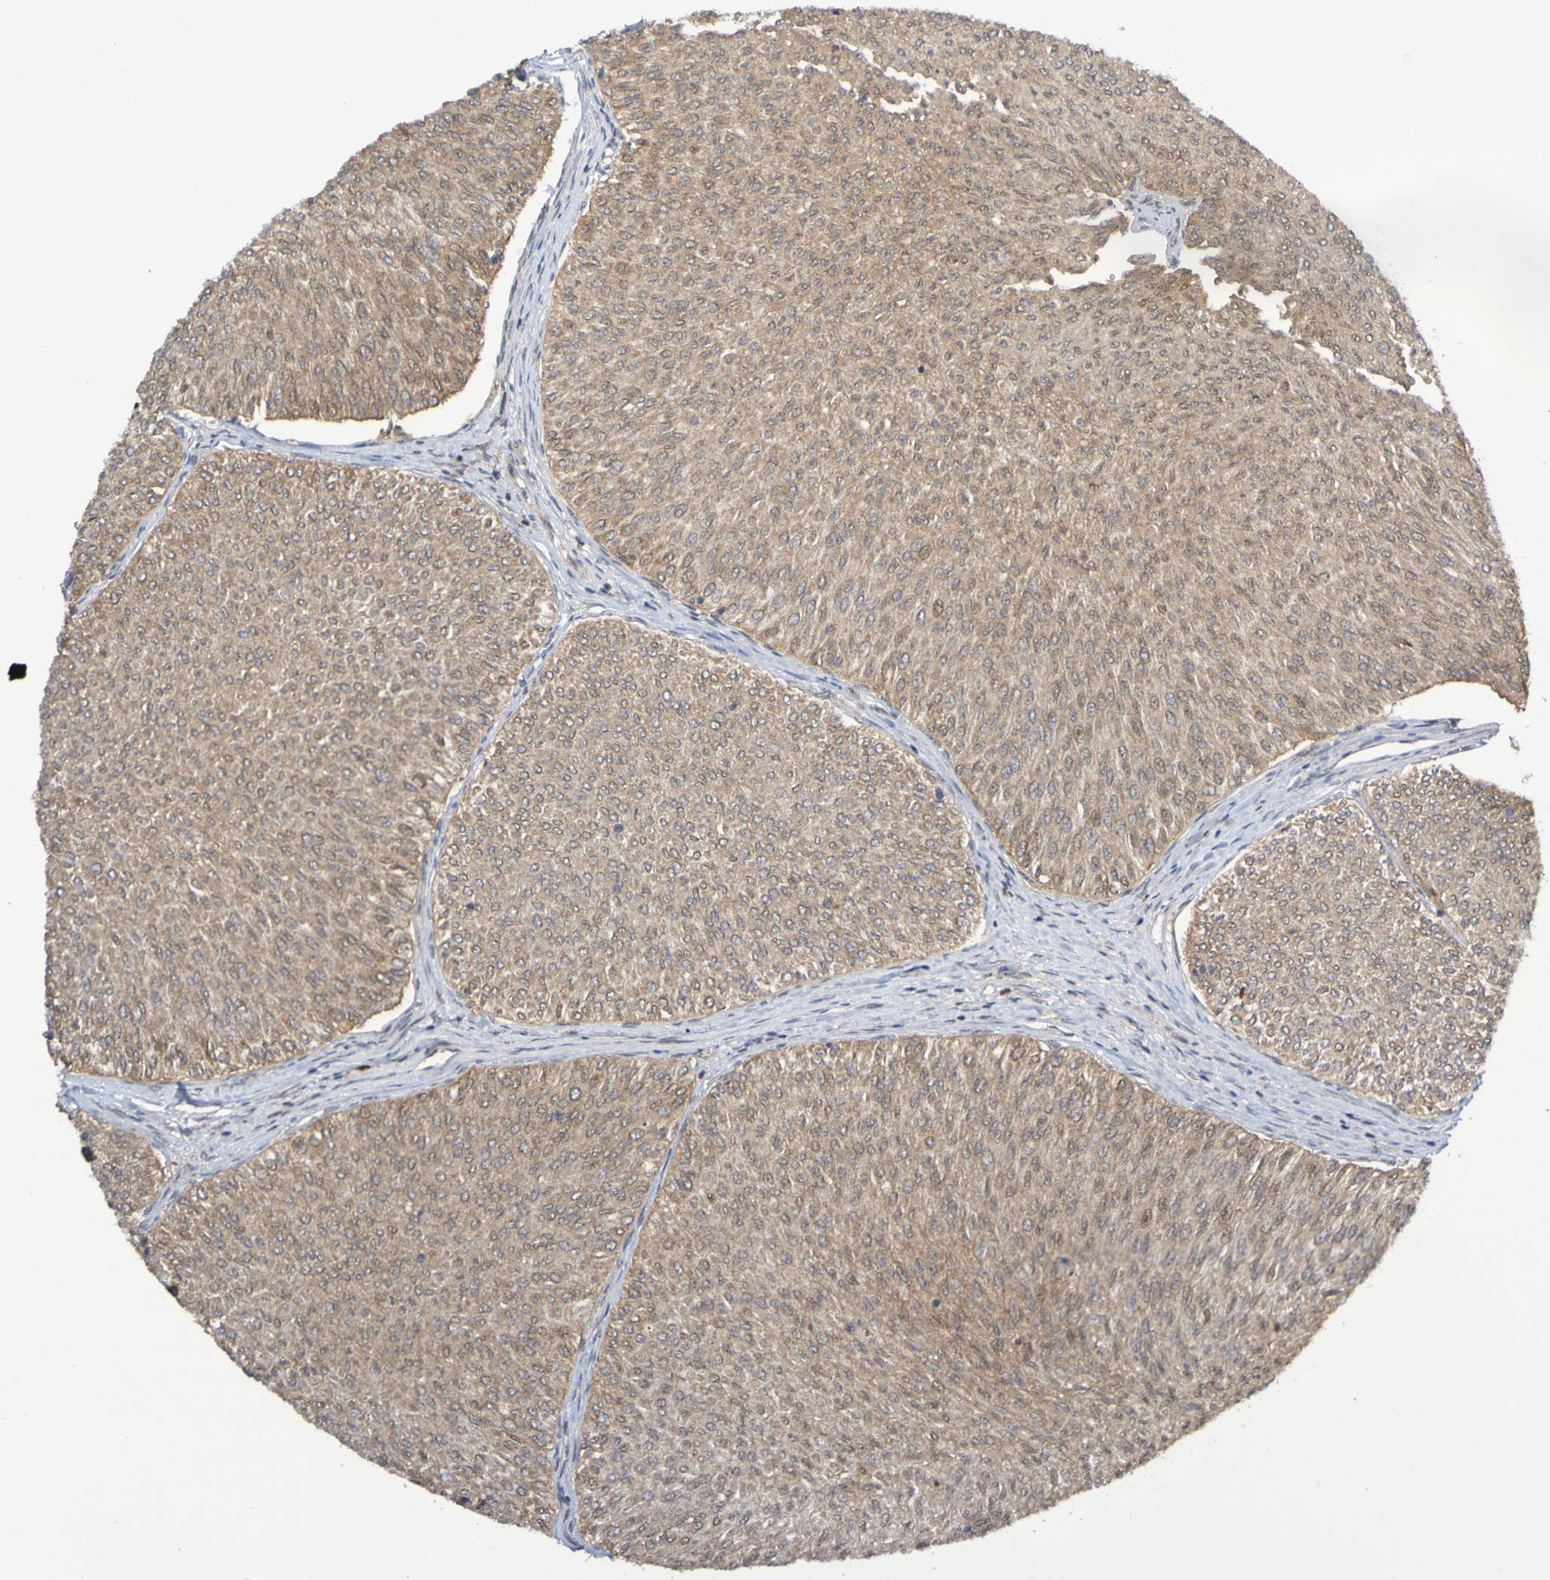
{"staining": {"intensity": "weak", "quantity": ">75%", "location": "cytoplasmic/membranous"}, "tissue": "urothelial cancer", "cell_type": "Tumor cells", "image_type": "cancer", "snomed": [{"axis": "morphology", "description": "Urothelial carcinoma, Low grade"}, {"axis": "topography", "description": "Urinary bladder"}], "caption": "Tumor cells exhibit low levels of weak cytoplasmic/membranous staining in approximately >75% of cells in urothelial carcinoma (low-grade).", "gene": "ITLN1", "patient": {"sex": "male", "age": 78}}